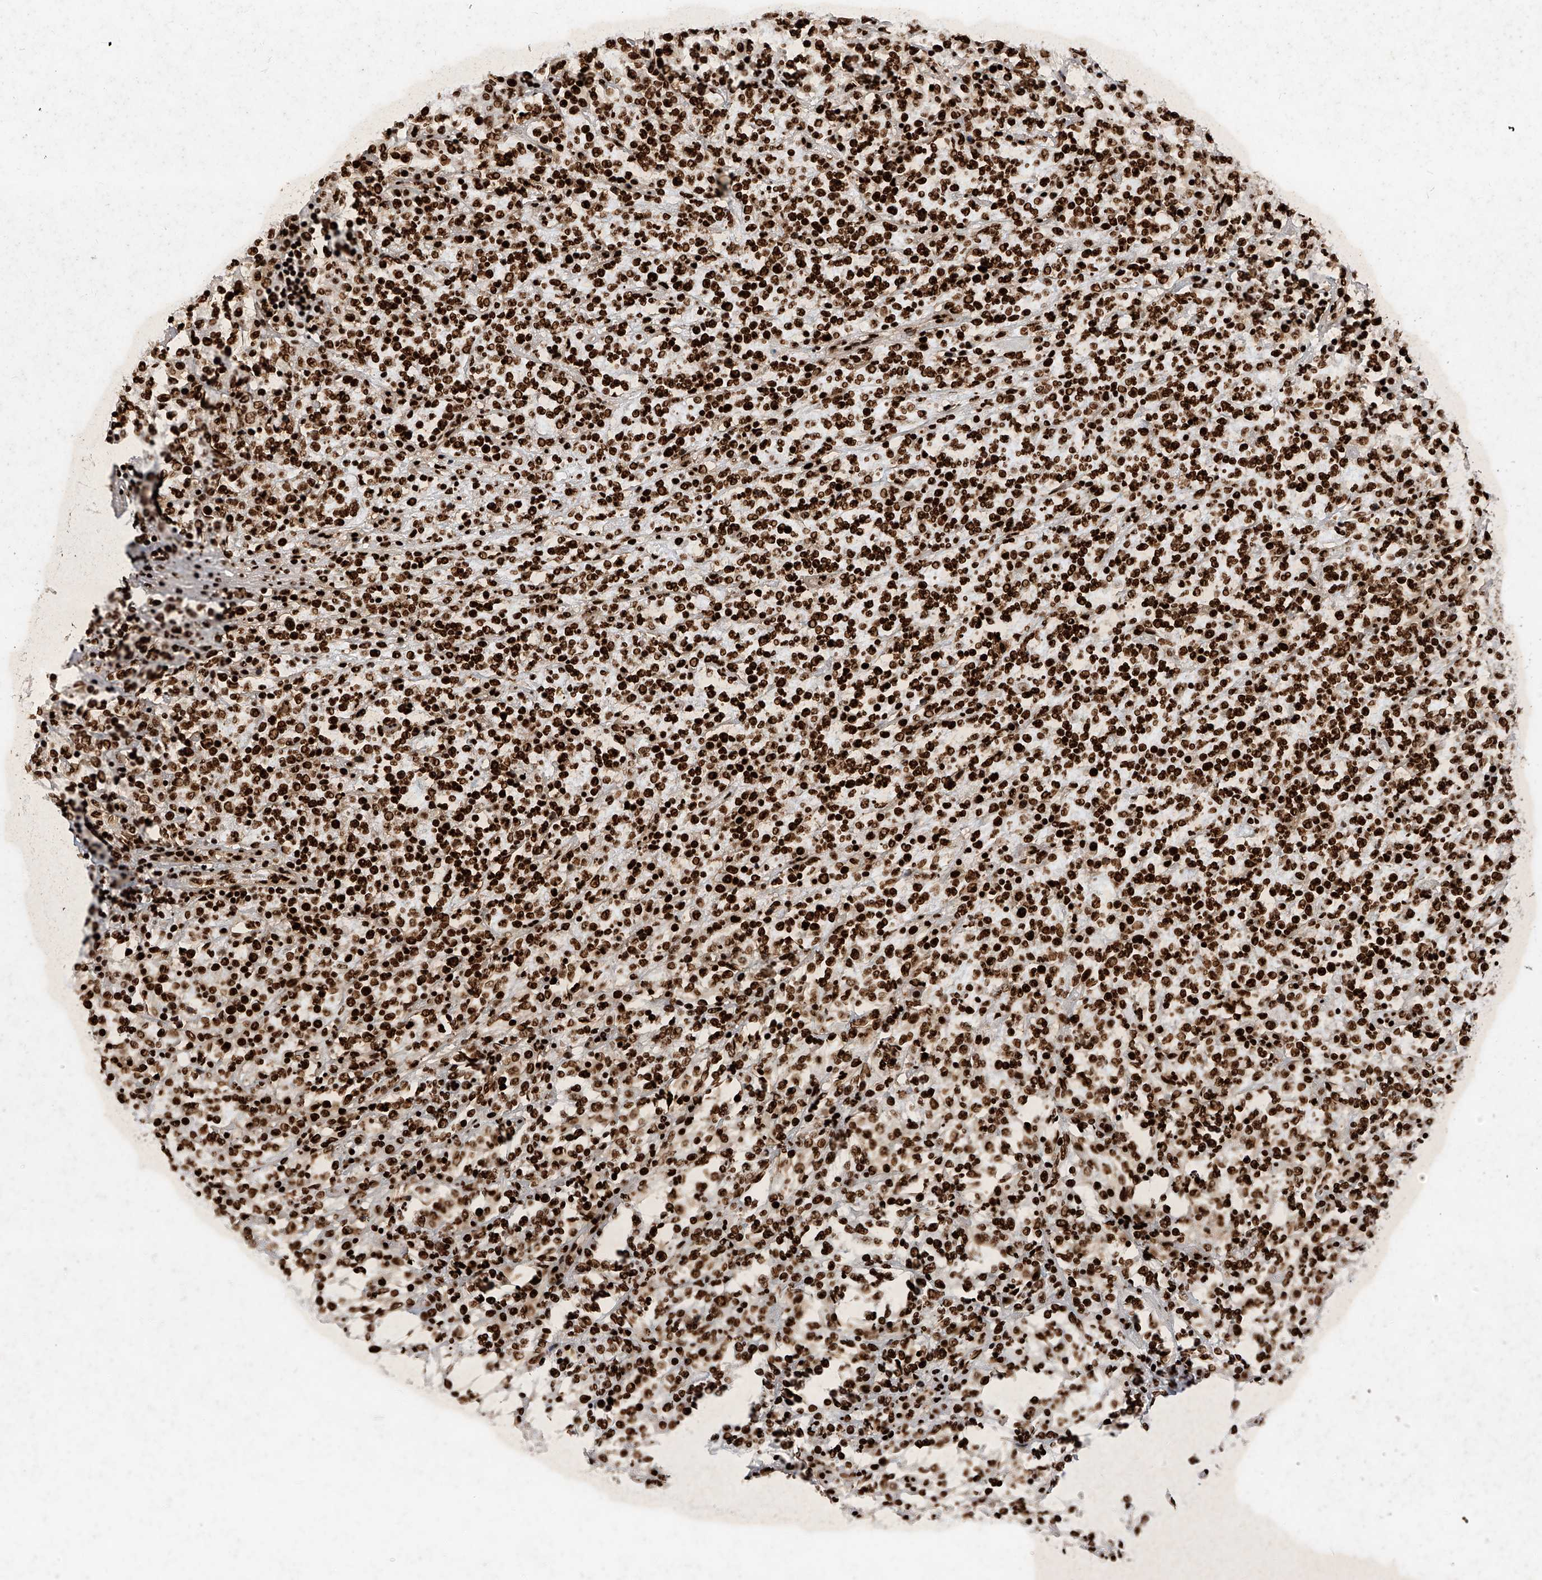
{"staining": {"intensity": "strong", "quantity": ">75%", "location": "nuclear"}, "tissue": "lymphoma", "cell_type": "Tumor cells", "image_type": "cancer", "snomed": [{"axis": "morphology", "description": "Malignant lymphoma, non-Hodgkin's type, High grade"}, {"axis": "topography", "description": "Soft tissue"}], "caption": "Immunohistochemical staining of lymphoma reveals high levels of strong nuclear staining in approximately >75% of tumor cells.", "gene": "SRSF6", "patient": {"sex": "male", "age": 18}}